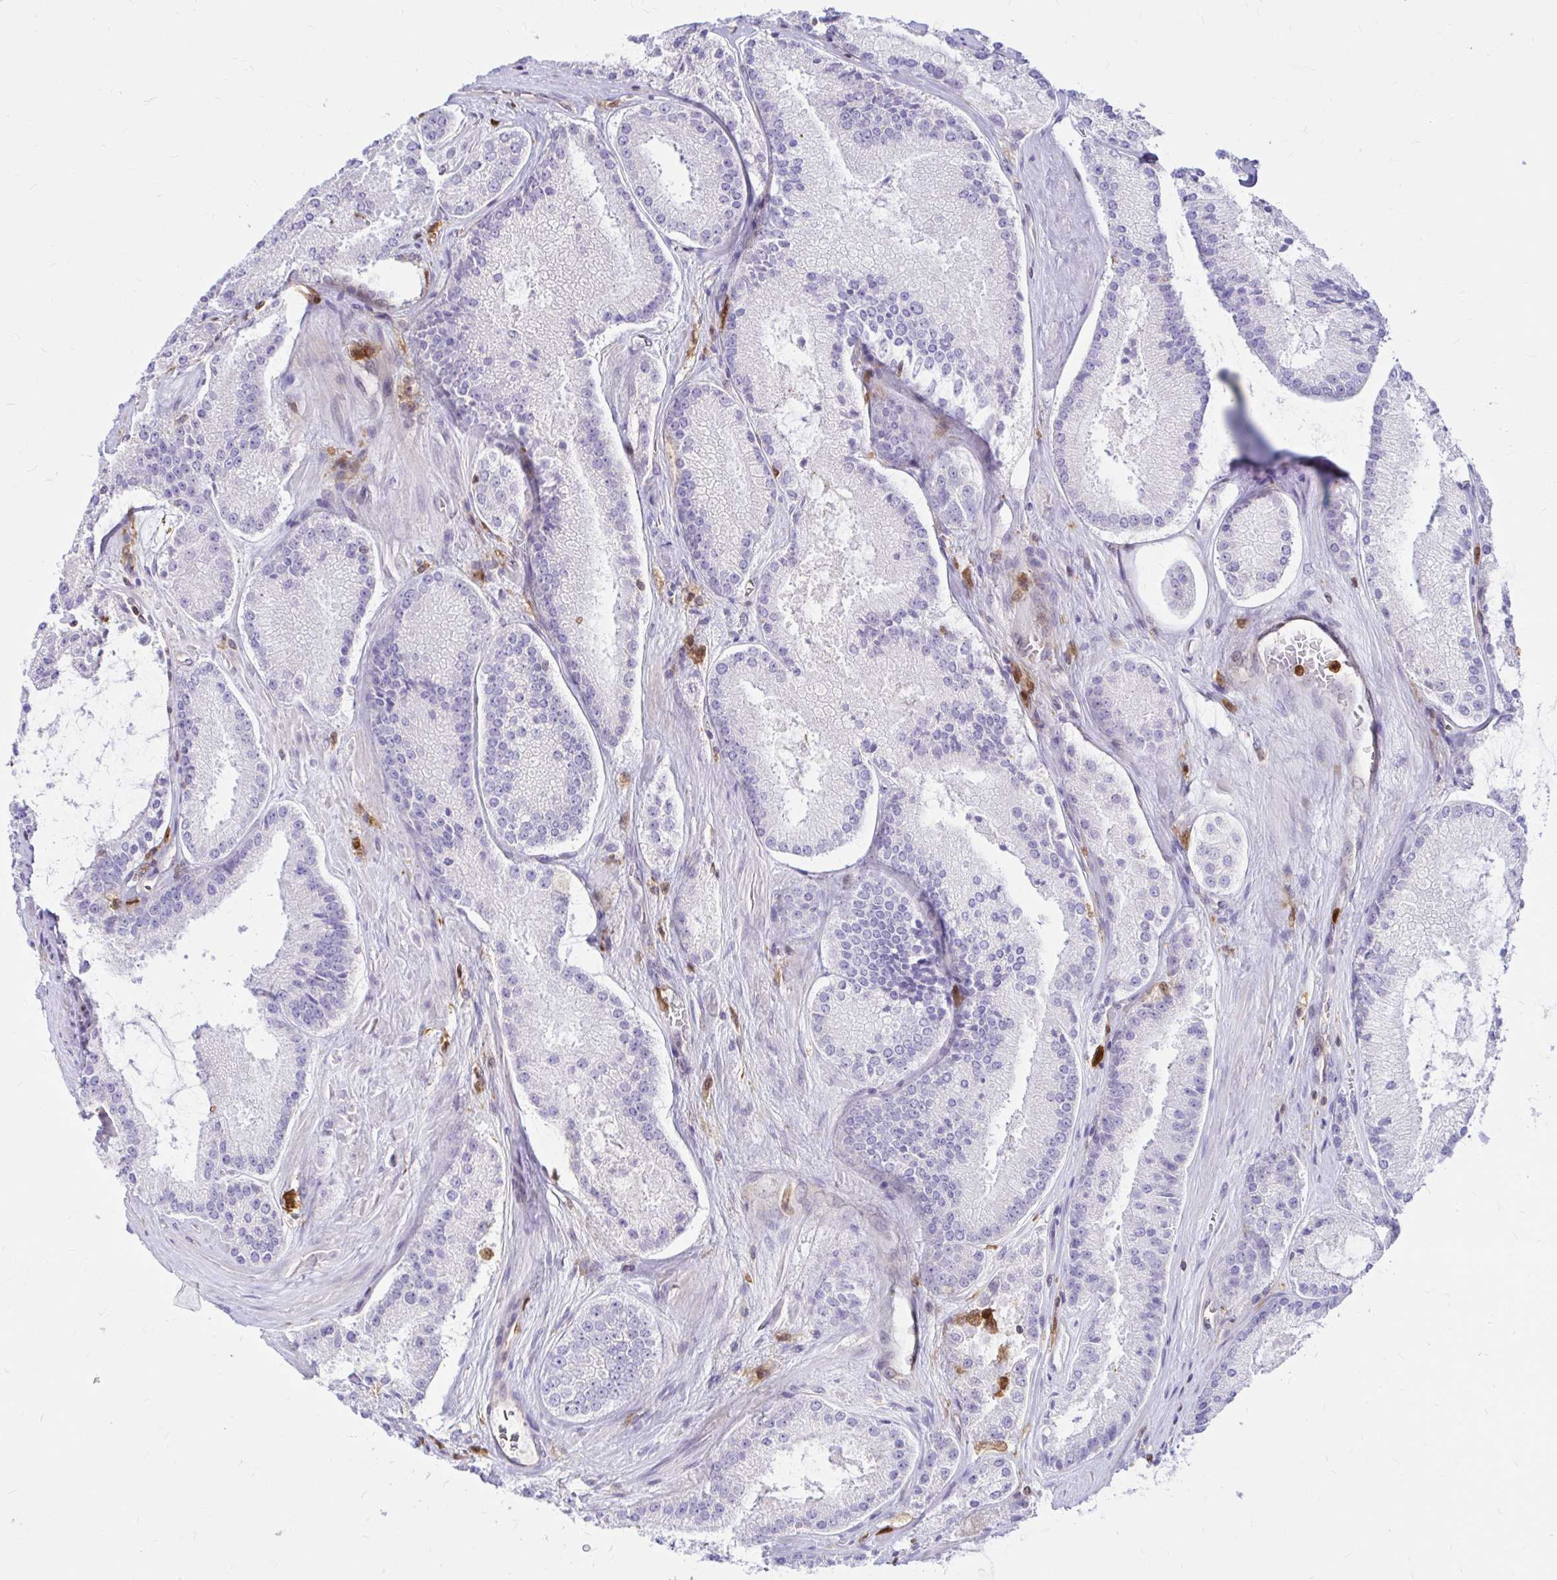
{"staining": {"intensity": "negative", "quantity": "none", "location": "none"}, "tissue": "prostate cancer", "cell_type": "Tumor cells", "image_type": "cancer", "snomed": [{"axis": "morphology", "description": "Adenocarcinoma, High grade"}, {"axis": "topography", "description": "Prostate"}], "caption": "High magnification brightfield microscopy of prostate cancer (adenocarcinoma (high-grade)) stained with DAB (3,3'-diaminobenzidine) (brown) and counterstained with hematoxylin (blue): tumor cells show no significant expression.", "gene": "PYCARD", "patient": {"sex": "male", "age": 73}}